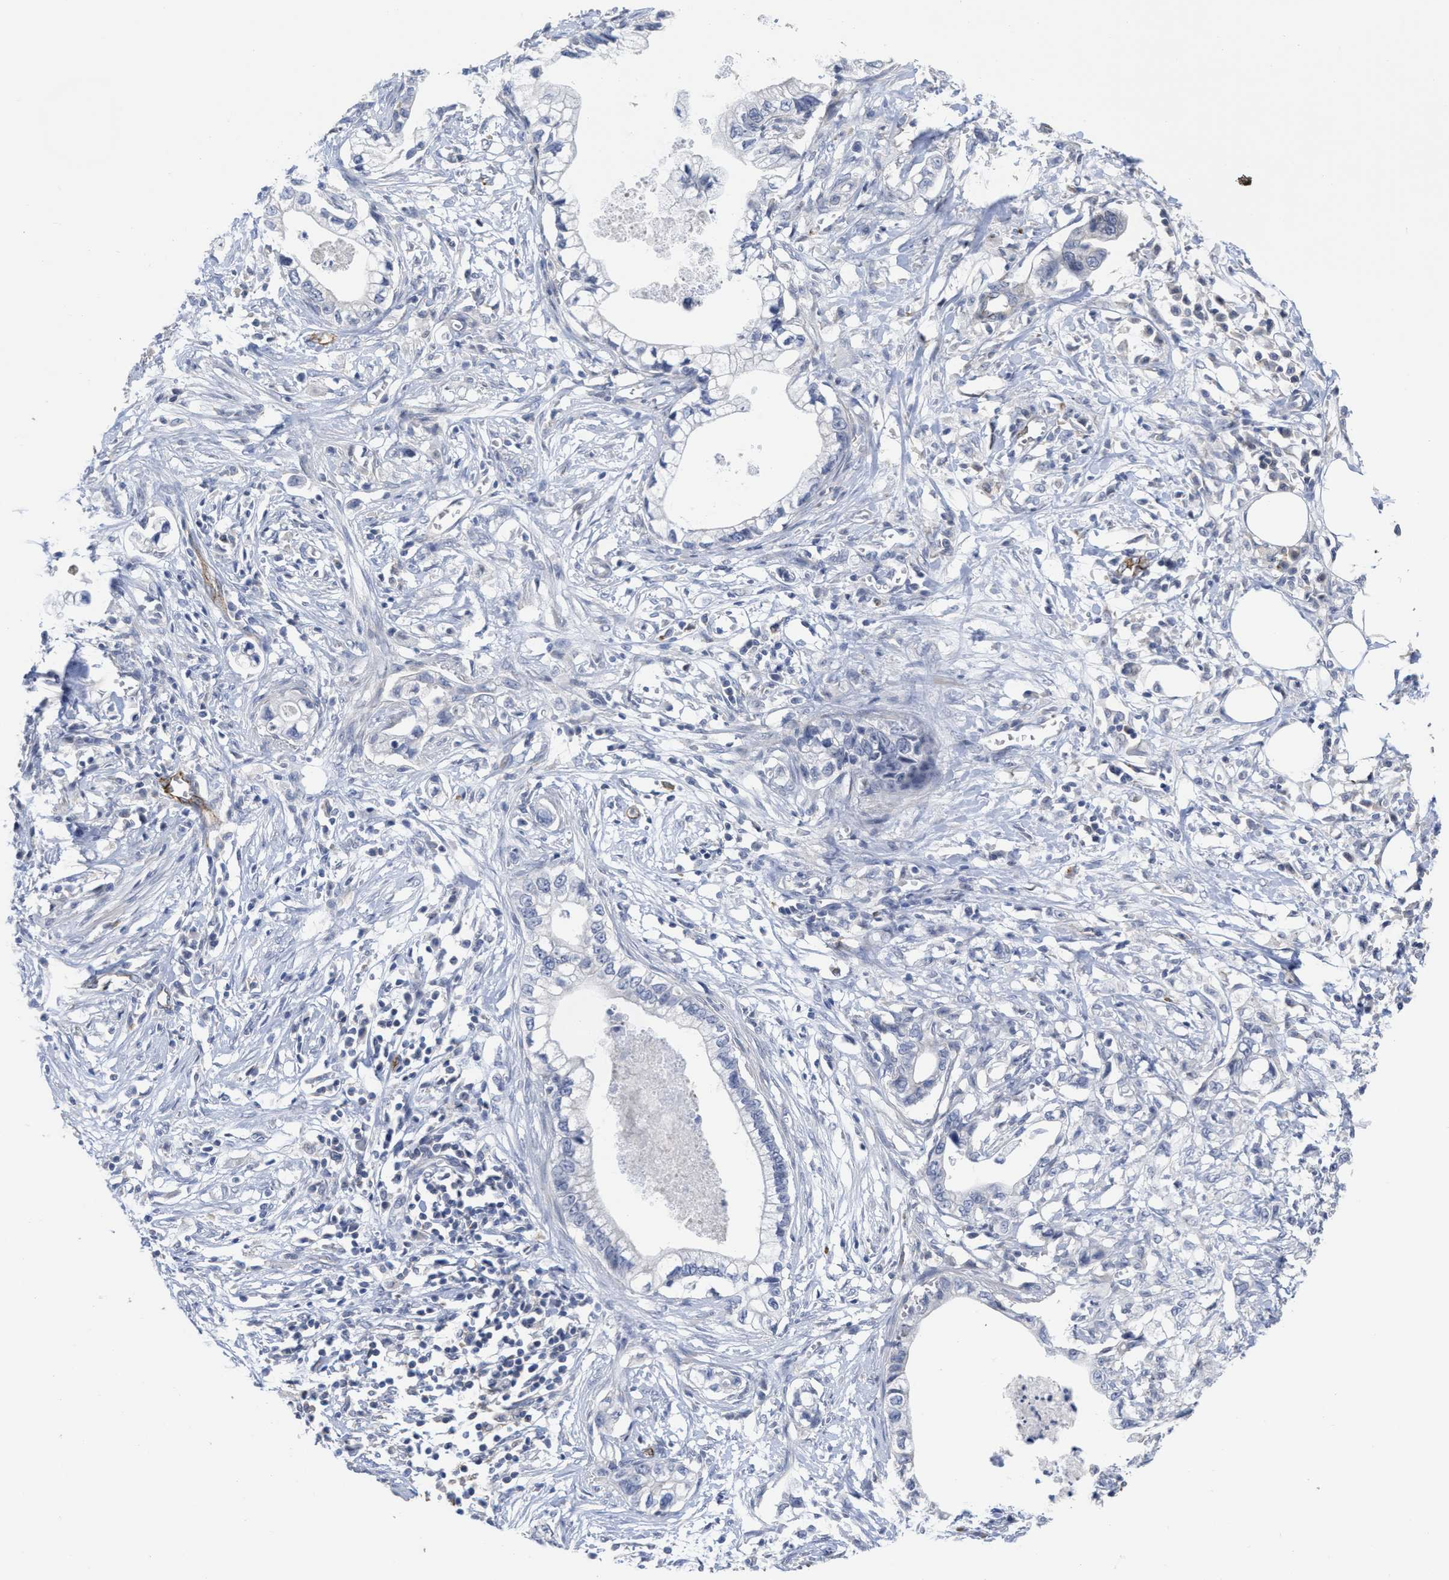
{"staining": {"intensity": "negative", "quantity": "none", "location": "none"}, "tissue": "pancreatic cancer", "cell_type": "Tumor cells", "image_type": "cancer", "snomed": [{"axis": "morphology", "description": "Adenocarcinoma, NOS"}, {"axis": "topography", "description": "Pancreas"}], "caption": "DAB immunohistochemical staining of human adenocarcinoma (pancreatic) displays no significant staining in tumor cells. (Brightfield microscopy of DAB (3,3'-diaminobenzidine) immunohistochemistry (IHC) at high magnification).", "gene": "ACKR1", "patient": {"sex": "male", "age": 56}}